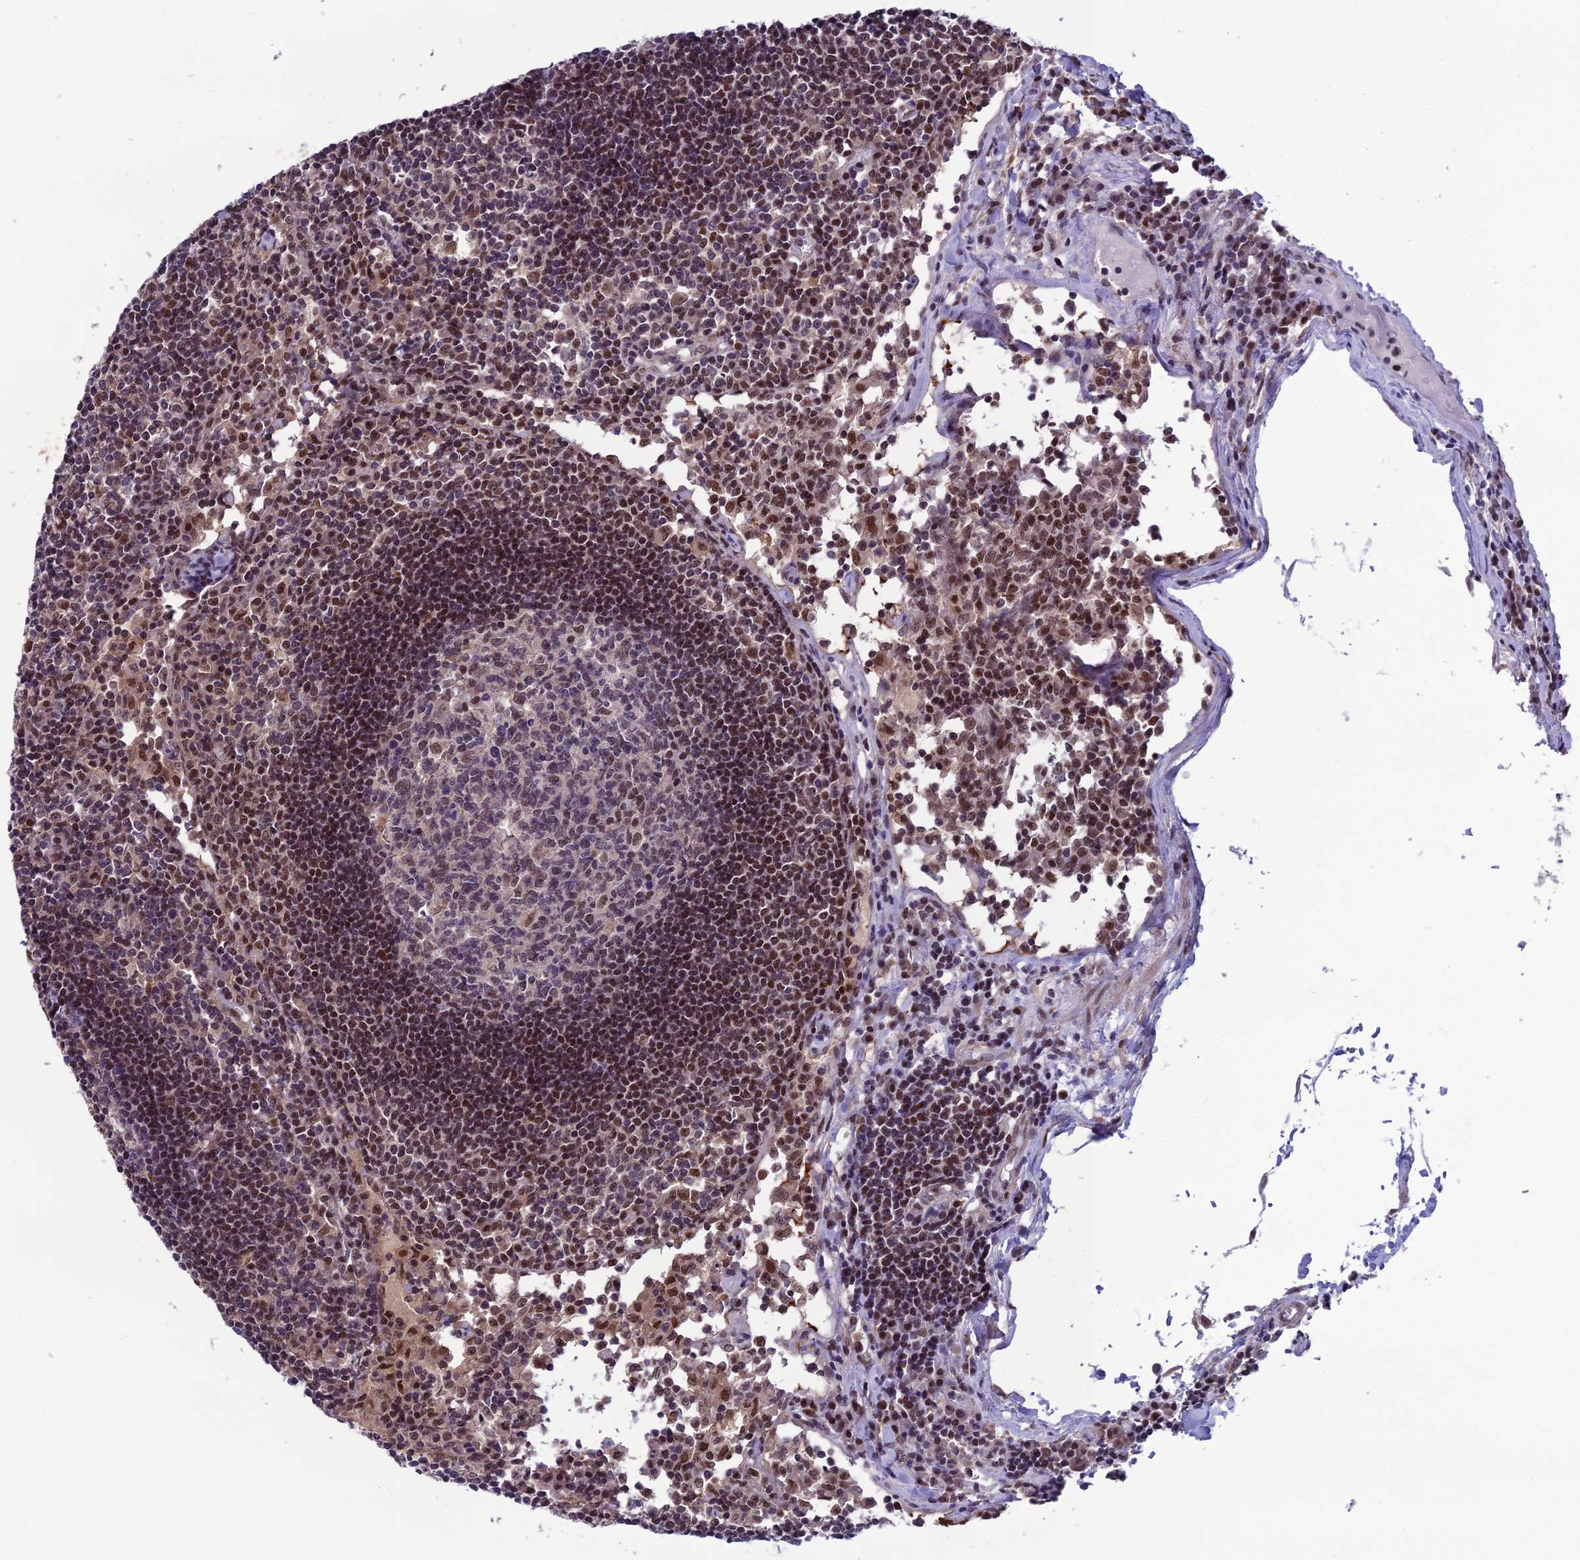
{"staining": {"intensity": "moderate", "quantity": "<25%", "location": "nuclear"}, "tissue": "lymph node", "cell_type": "Germinal center cells", "image_type": "normal", "snomed": [{"axis": "morphology", "description": "Normal tissue, NOS"}, {"axis": "topography", "description": "Lymph node"}], "caption": "Germinal center cells reveal low levels of moderate nuclear staining in about <25% of cells in benign lymph node.", "gene": "MIS12", "patient": {"sex": "female", "age": 55}}